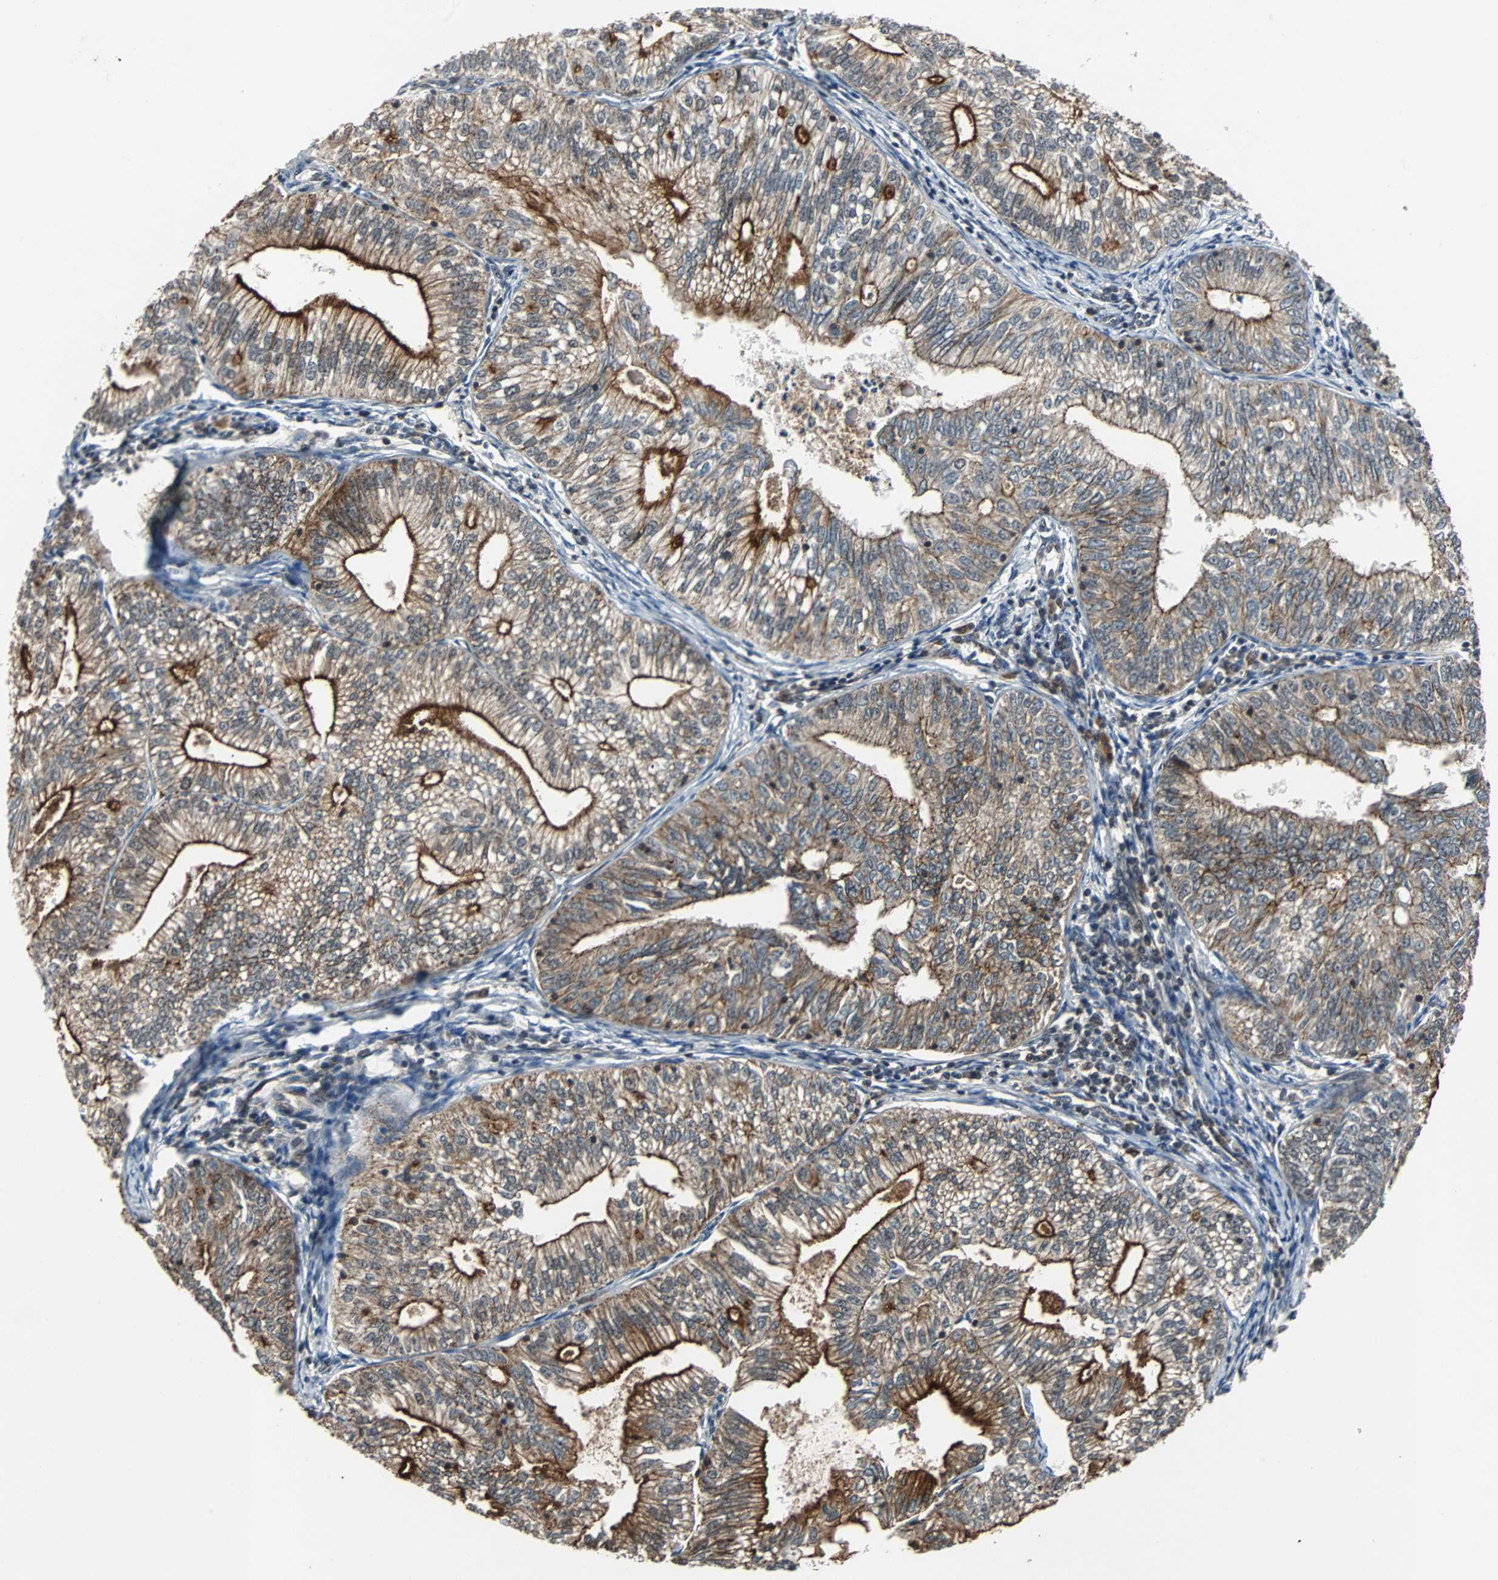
{"staining": {"intensity": "moderate", "quantity": ">75%", "location": "cytoplasmic/membranous"}, "tissue": "endometrial cancer", "cell_type": "Tumor cells", "image_type": "cancer", "snomed": [{"axis": "morphology", "description": "Adenocarcinoma, NOS"}, {"axis": "topography", "description": "Endometrium"}], "caption": "An immunohistochemistry photomicrograph of neoplastic tissue is shown. Protein staining in brown shows moderate cytoplasmic/membranous positivity in endometrial cancer within tumor cells. The staining was performed using DAB (3,3'-diaminobenzidine) to visualize the protein expression in brown, while the nuclei were stained in blue with hematoxylin (Magnification: 20x).", "gene": "LSR", "patient": {"sex": "female", "age": 69}}